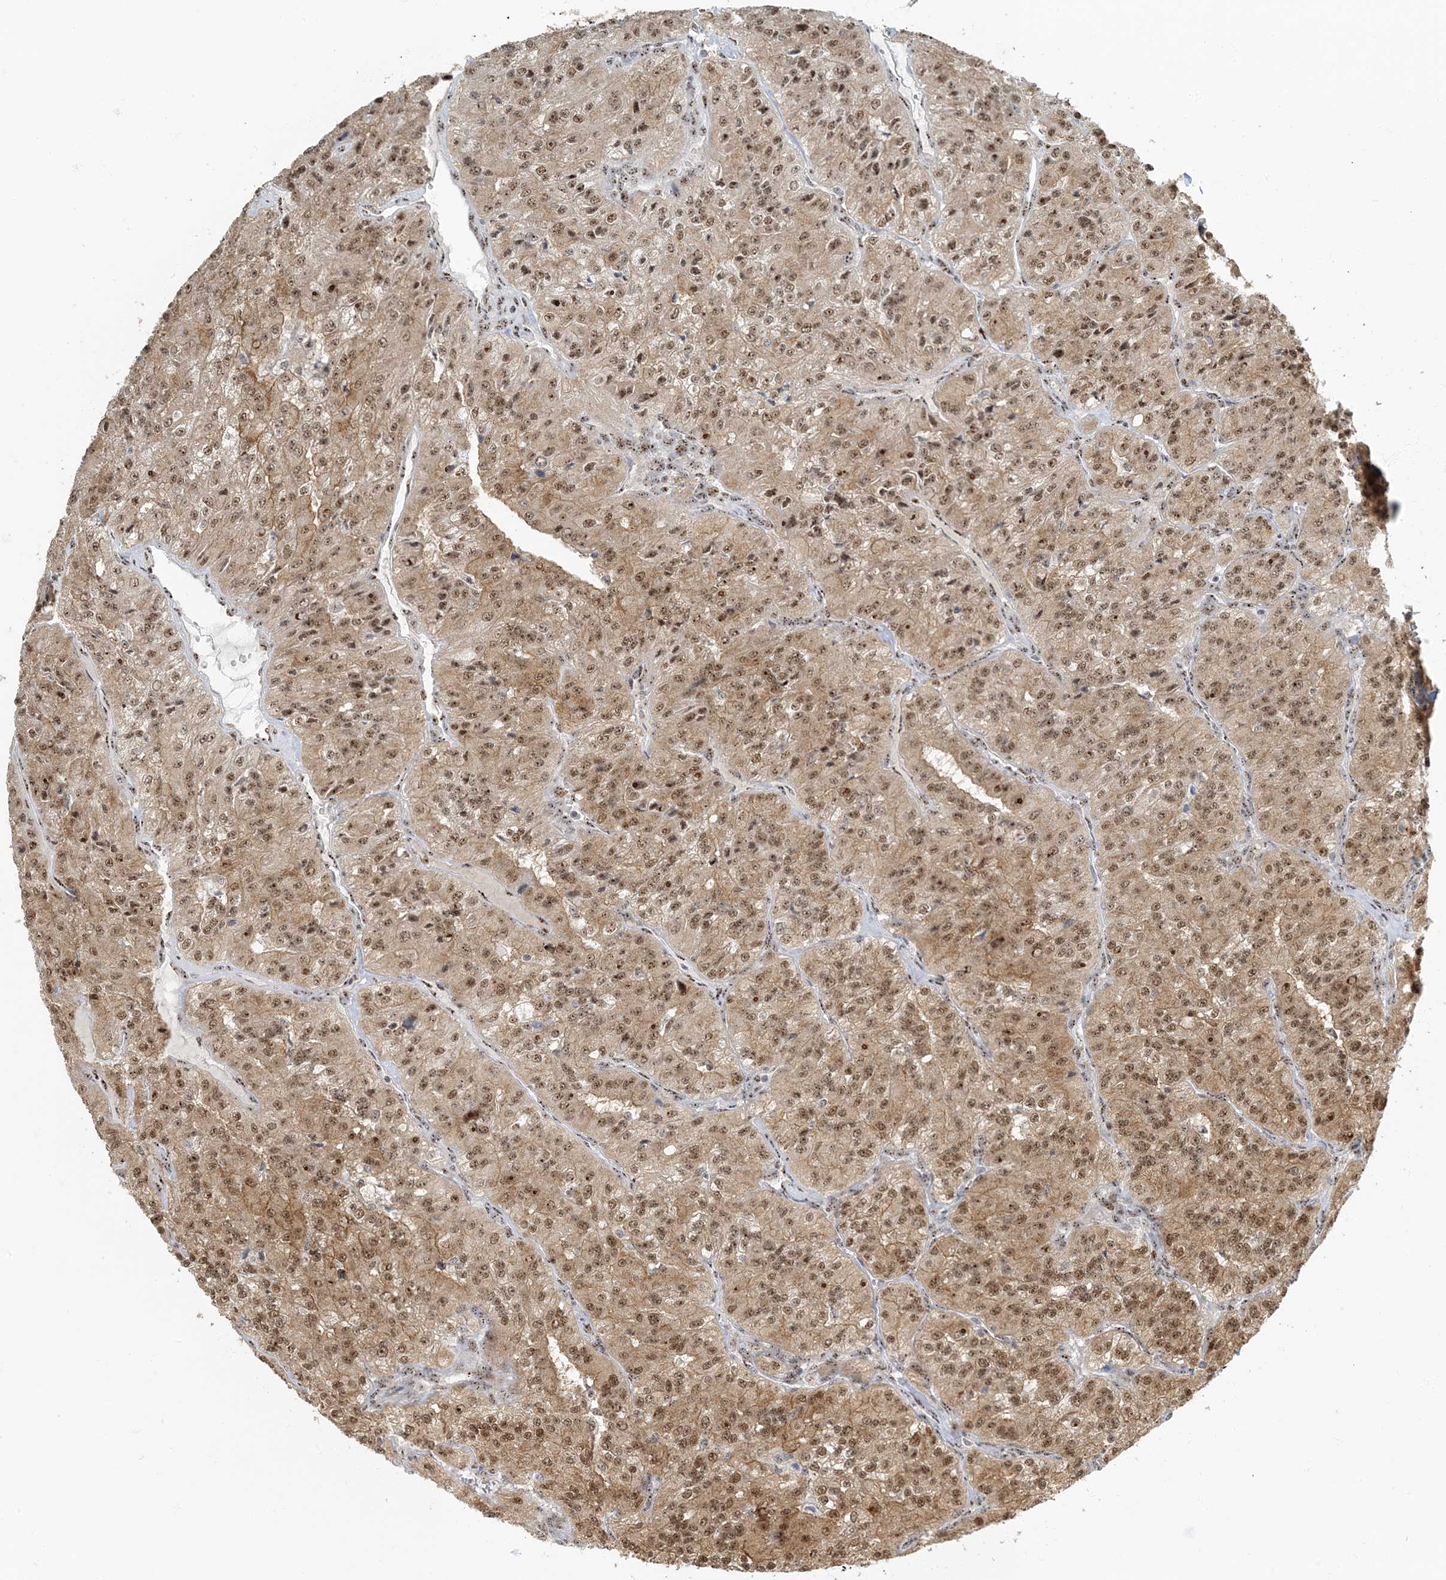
{"staining": {"intensity": "moderate", "quantity": ">75%", "location": "cytoplasmic/membranous,nuclear"}, "tissue": "renal cancer", "cell_type": "Tumor cells", "image_type": "cancer", "snomed": [{"axis": "morphology", "description": "Adenocarcinoma, NOS"}, {"axis": "topography", "description": "Kidney"}], "caption": "Human renal cancer (adenocarcinoma) stained with a brown dye reveals moderate cytoplasmic/membranous and nuclear positive expression in approximately >75% of tumor cells.", "gene": "MBD1", "patient": {"sex": "female", "age": 63}}